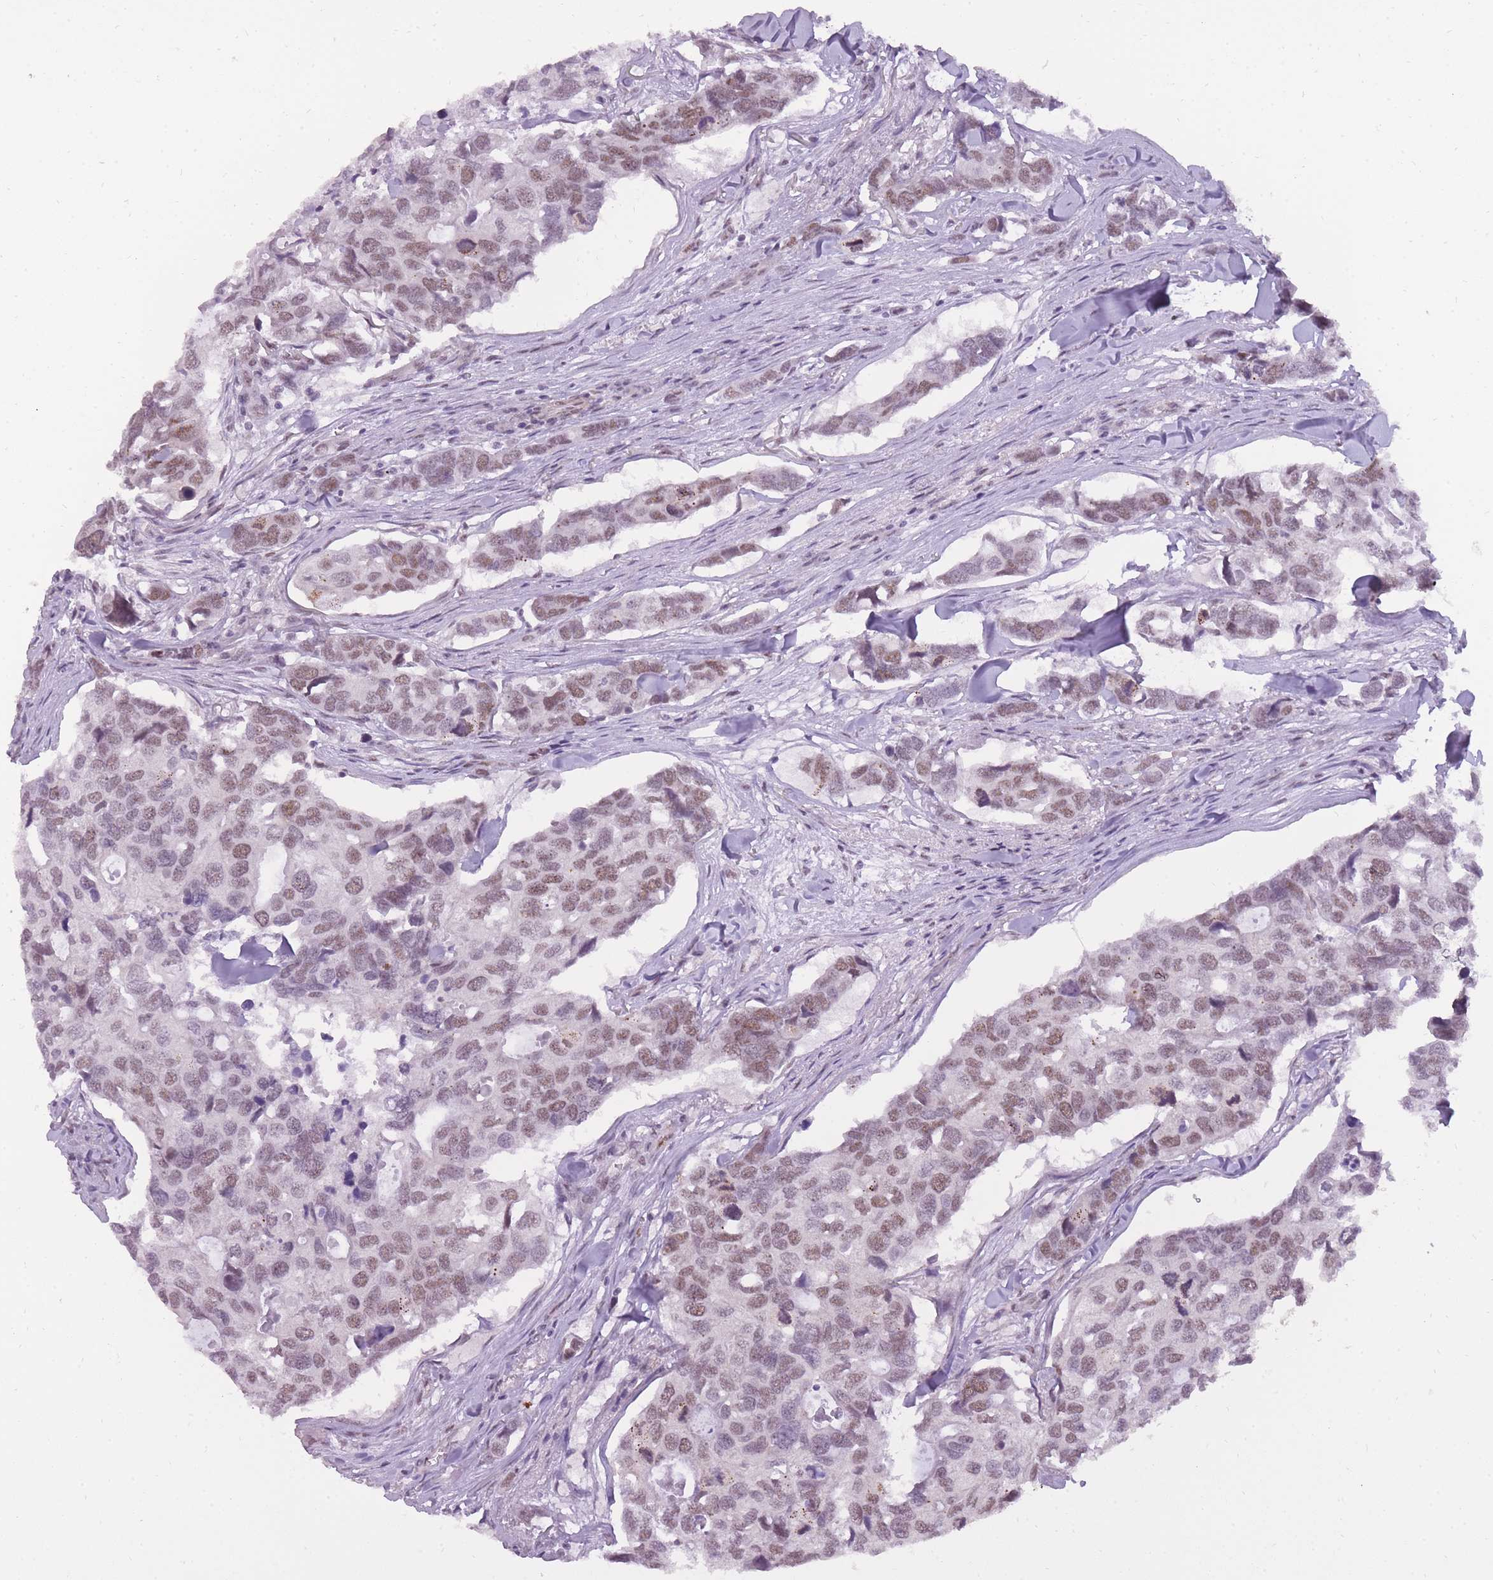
{"staining": {"intensity": "moderate", "quantity": ">75%", "location": "nuclear"}, "tissue": "breast cancer", "cell_type": "Tumor cells", "image_type": "cancer", "snomed": [{"axis": "morphology", "description": "Duct carcinoma"}, {"axis": "topography", "description": "Breast"}], "caption": "Immunohistochemistry of breast cancer reveals medium levels of moderate nuclear positivity in about >75% of tumor cells.", "gene": "TIGD1", "patient": {"sex": "female", "age": 83}}